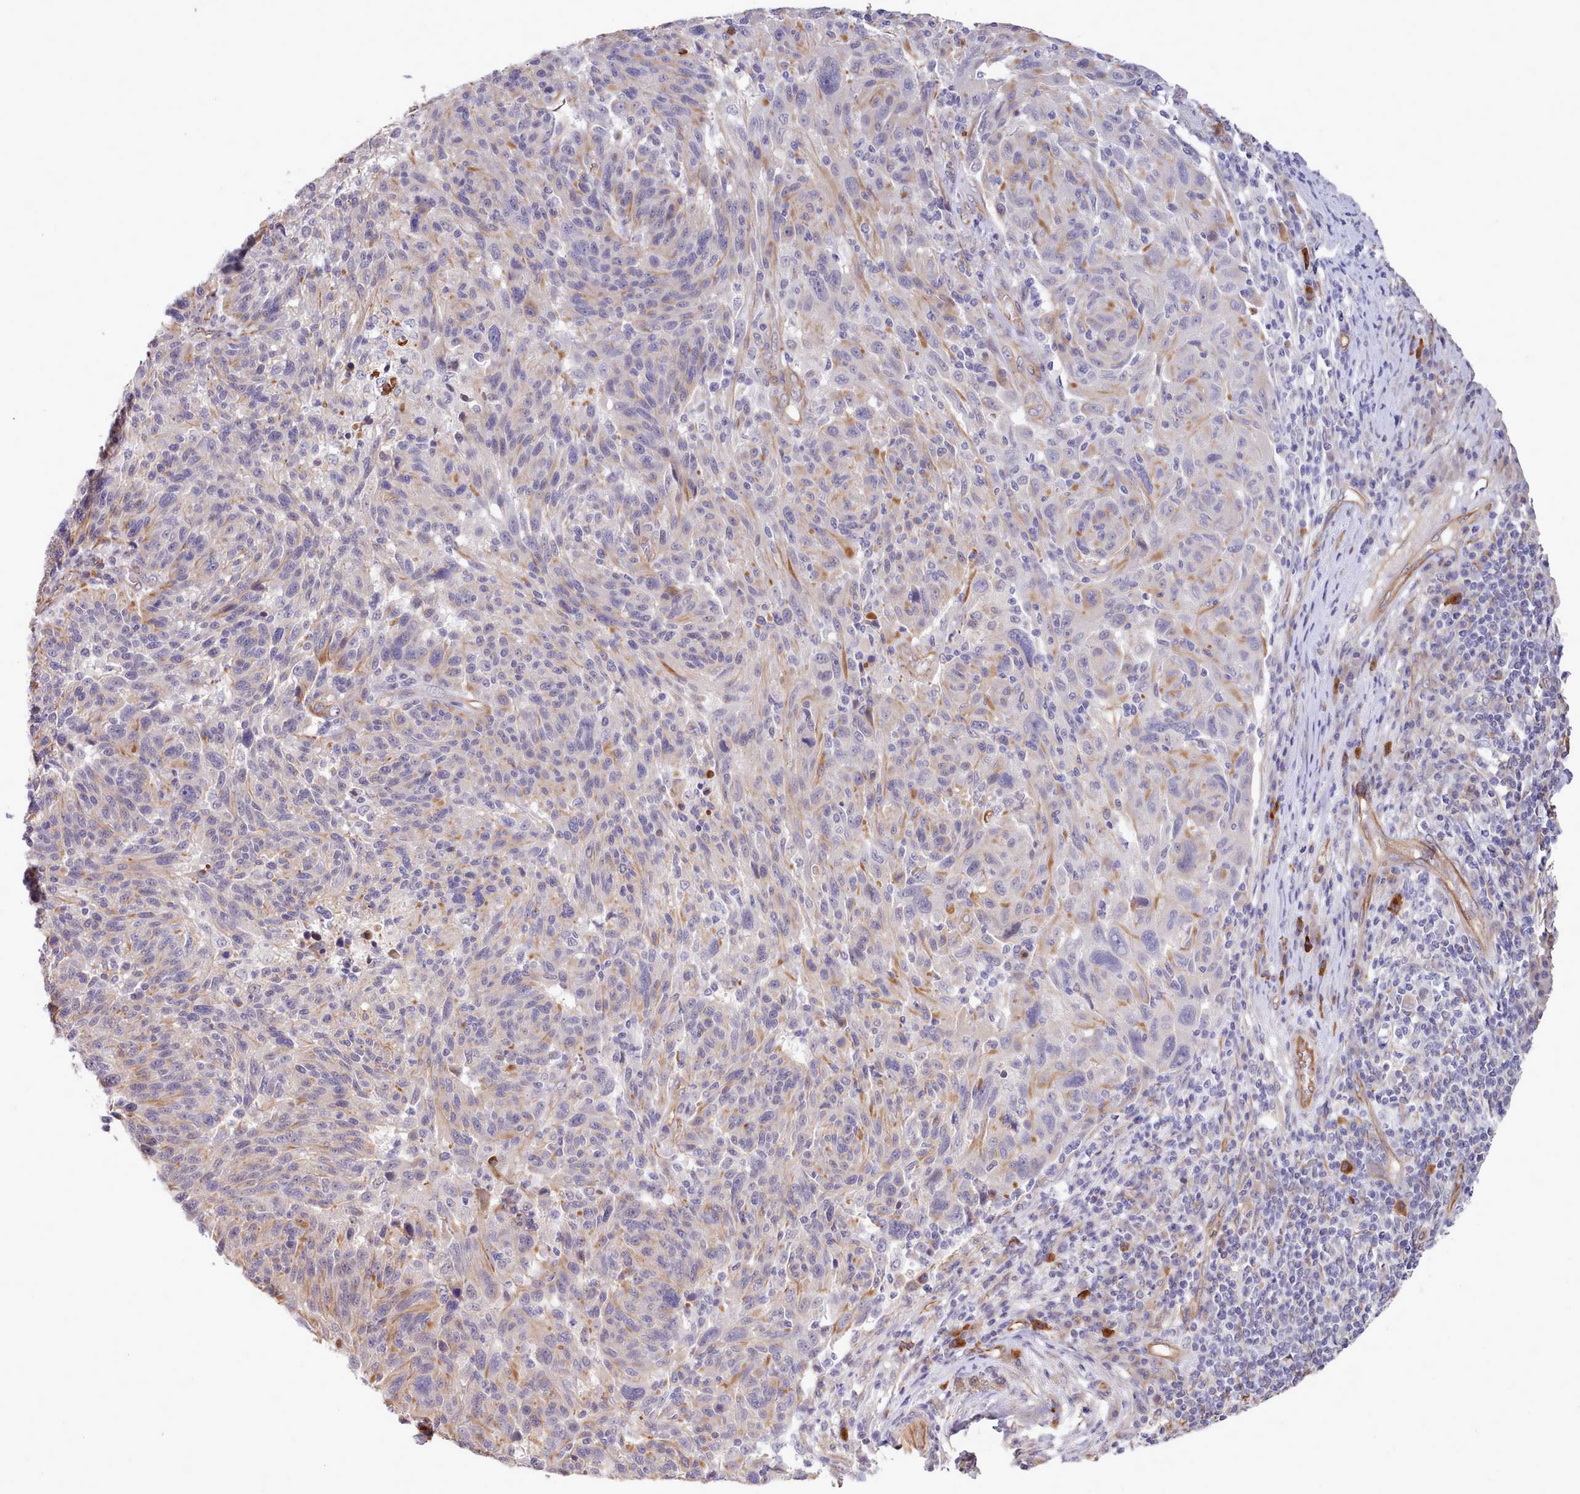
{"staining": {"intensity": "negative", "quantity": "none", "location": "none"}, "tissue": "melanoma", "cell_type": "Tumor cells", "image_type": "cancer", "snomed": [{"axis": "morphology", "description": "Malignant melanoma, NOS"}, {"axis": "topography", "description": "Skin"}], "caption": "Immunohistochemistry histopathology image of neoplastic tissue: malignant melanoma stained with DAB displays no significant protein staining in tumor cells.", "gene": "ZC3H13", "patient": {"sex": "male", "age": 53}}